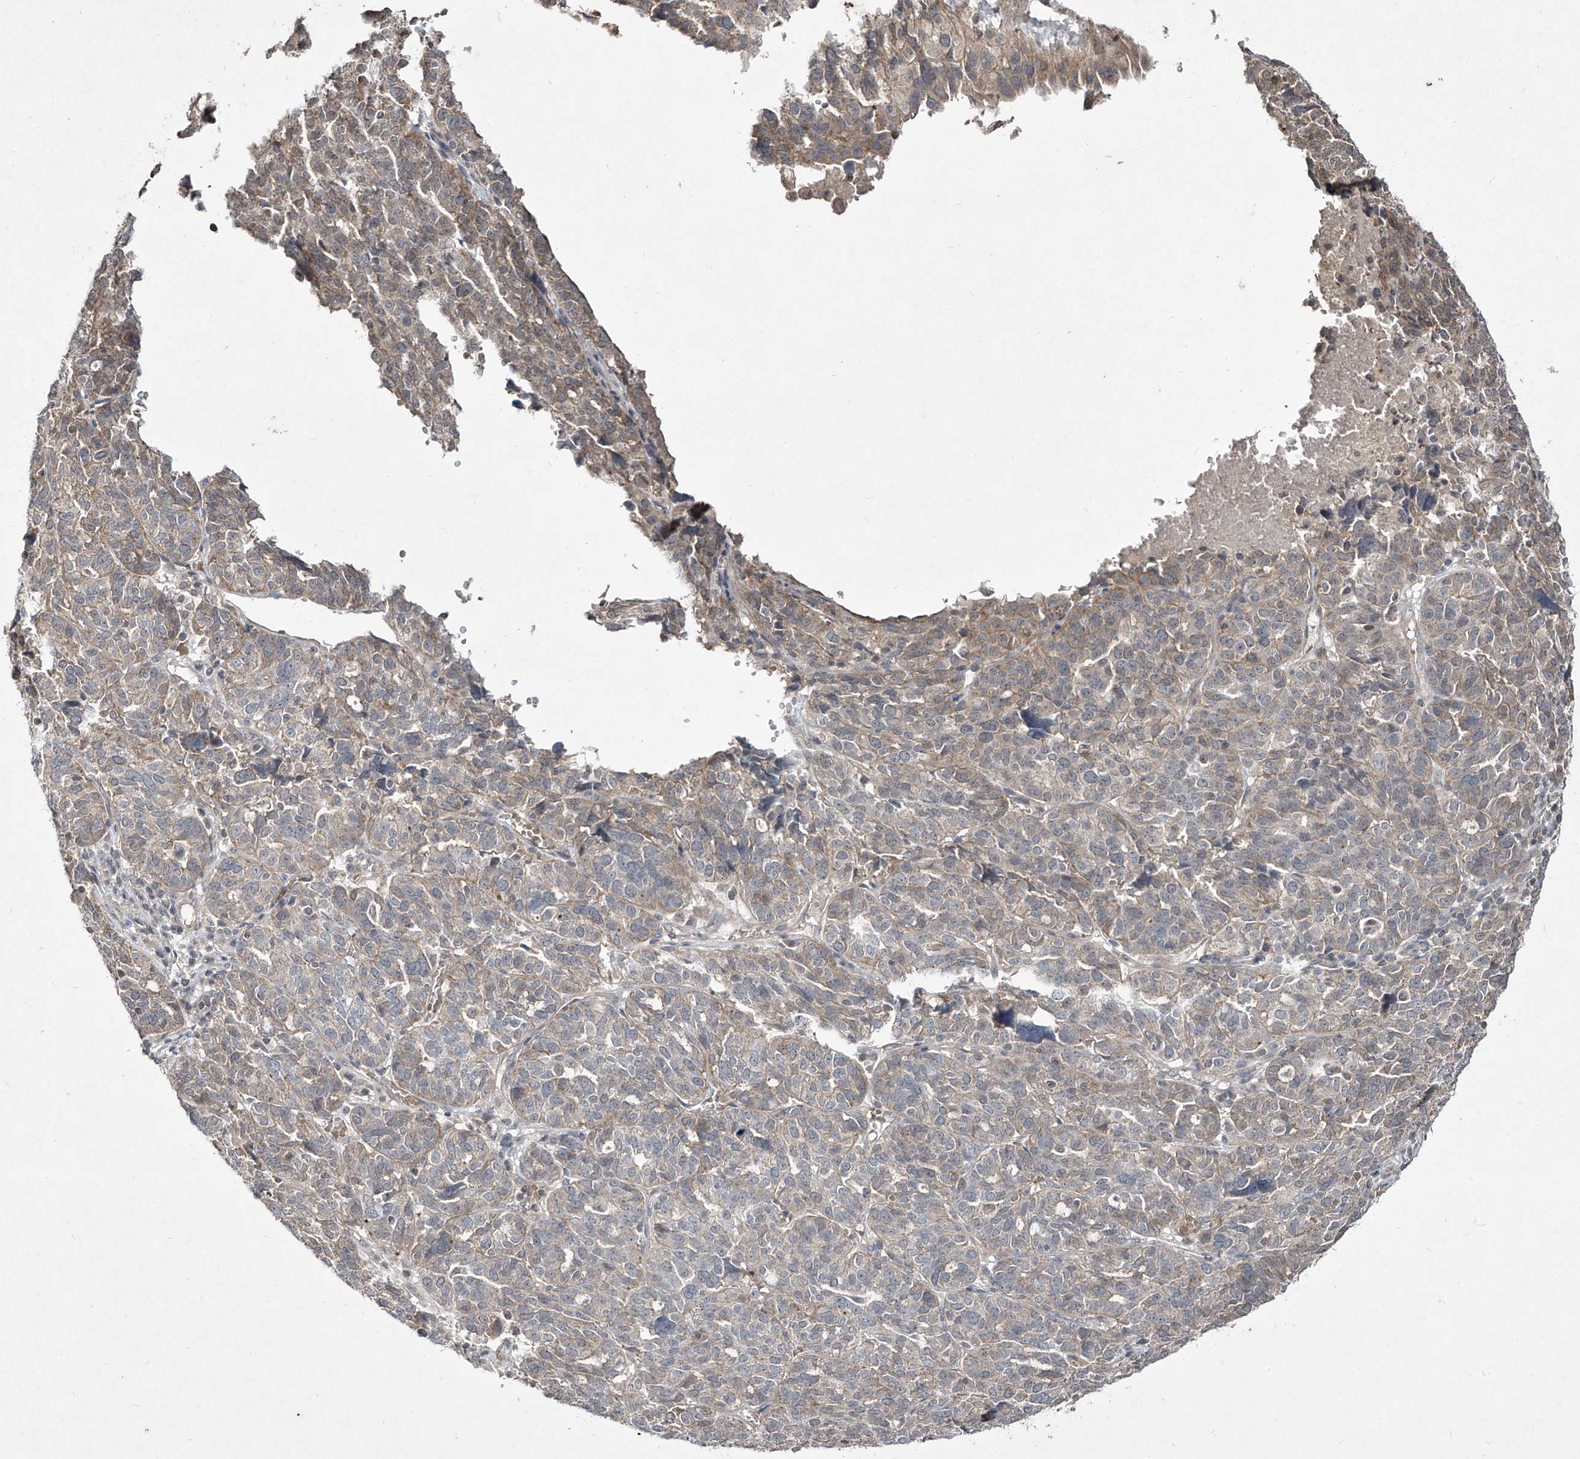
{"staining": {"intensity": "weak", "quantity": "25%-75%", "location": "cytoplasmic/membranous"}, "tissue": "ovarian cancer", "cell_type": "Tumor cells", "image_type": "cancer", "snomed": [{"axis": "morphology", "description": "Cystadenocarcinoma, serous, NOS"}, {"axis": "topography", "description": "Ovary"}], "caption": "Immunohistochemistry (DAB (3,3'-diaminobenzidine)) staining of ovarian cancer (serous cystadenocarcinoma) exhibits weak cytoplasmic/membranous protein expression in about 25%-75% of tumor cells.", "gene": "MATN2", "patient": {"sex": "female", "age": 59}}